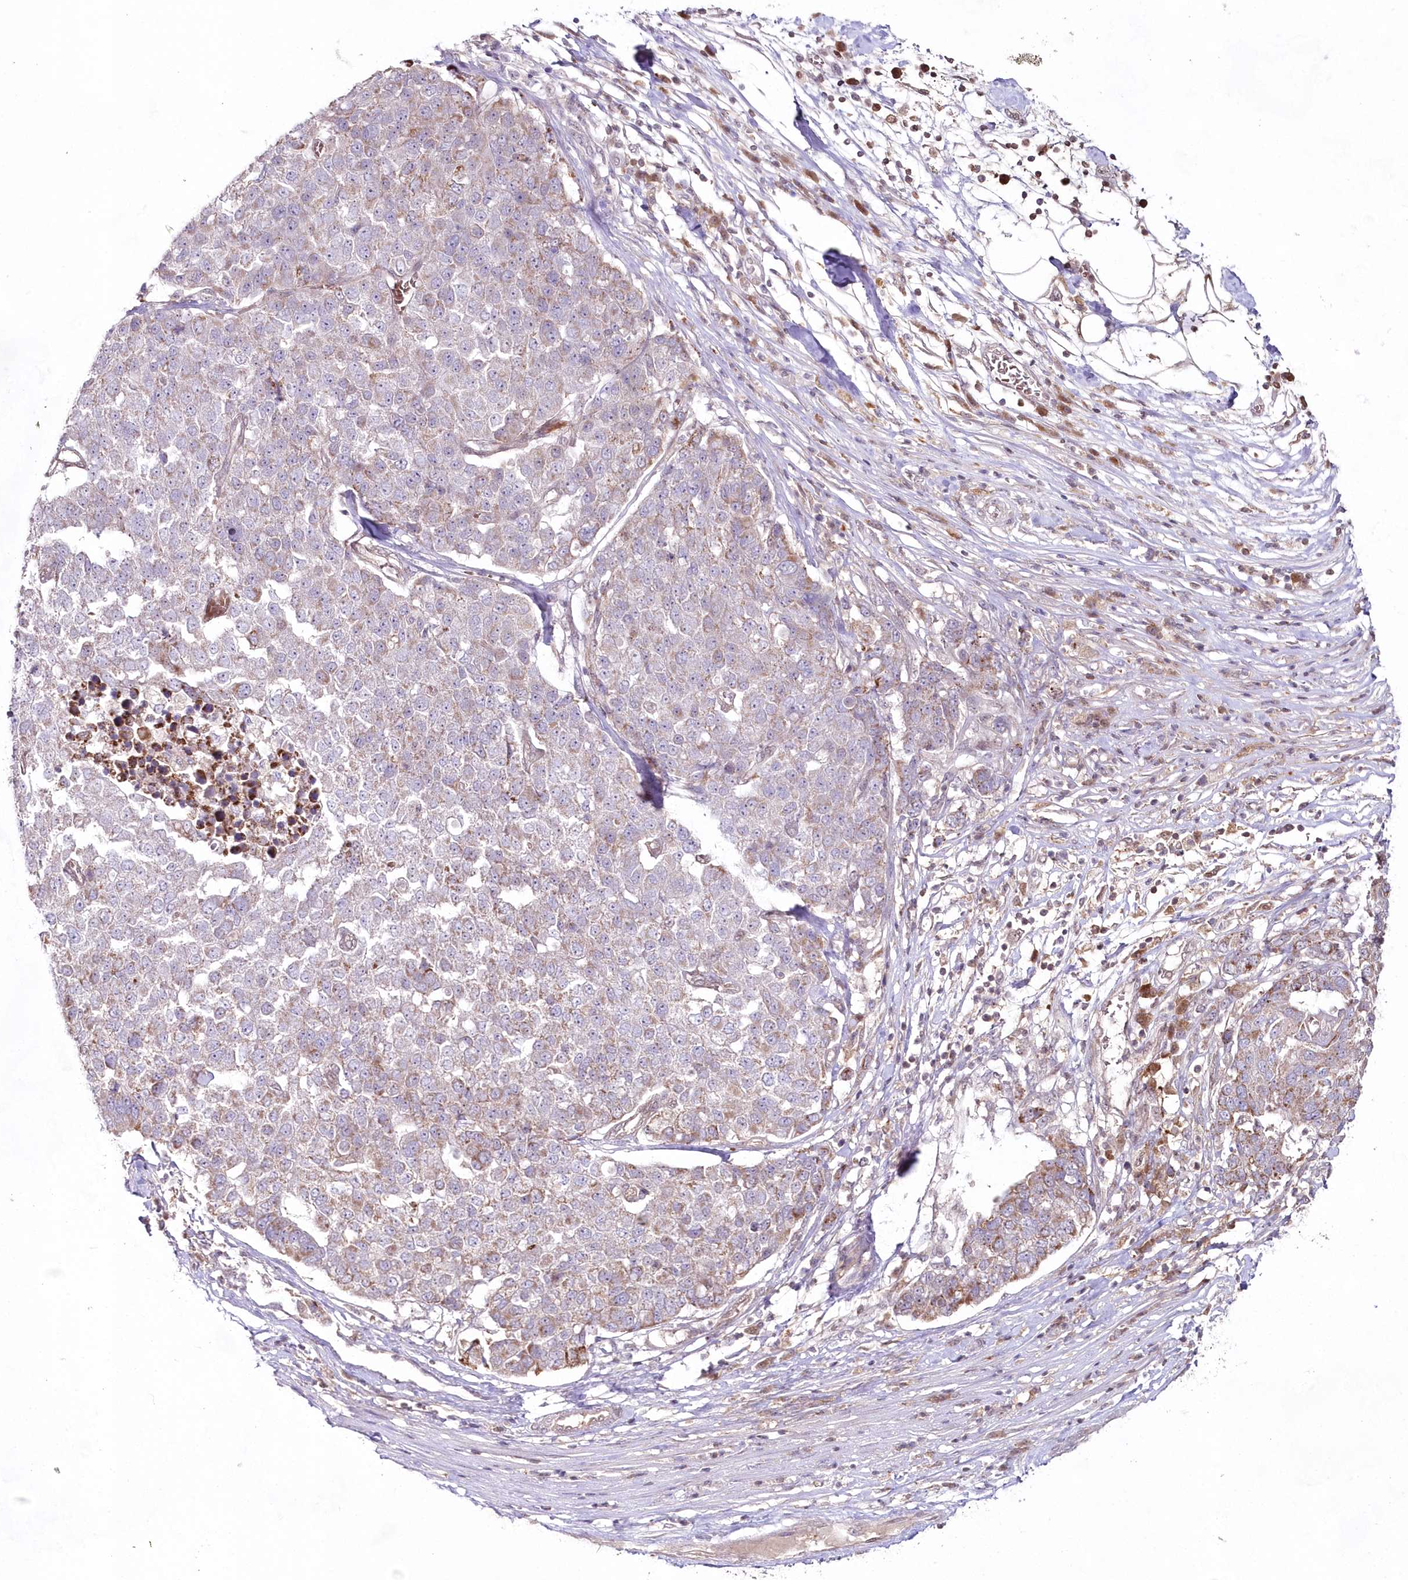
{"staining": {"intensity": "weak", "quantity": "<25%", "location": "cytoplasmic/membranous"}, "tissue": "pancreatic cancer", "cell_type": "Tumor cells", "image_type": "cancer", "snomed": [{"axis": "morphology", "description": "Adenocarcinoma, NOS"}, {"axis": "topography", "description": "Pancreas"}], "caption": "Immunohistochemistry image of neoplastic tissue: human pancreatic cancer (adenocarcinoma) stained with DAB (3,3'-diaminobenzidine) displays no significant protein expression in tumor cells.", "gene": "IMPA1", "patient": {"sex": "female", "age": 61}}